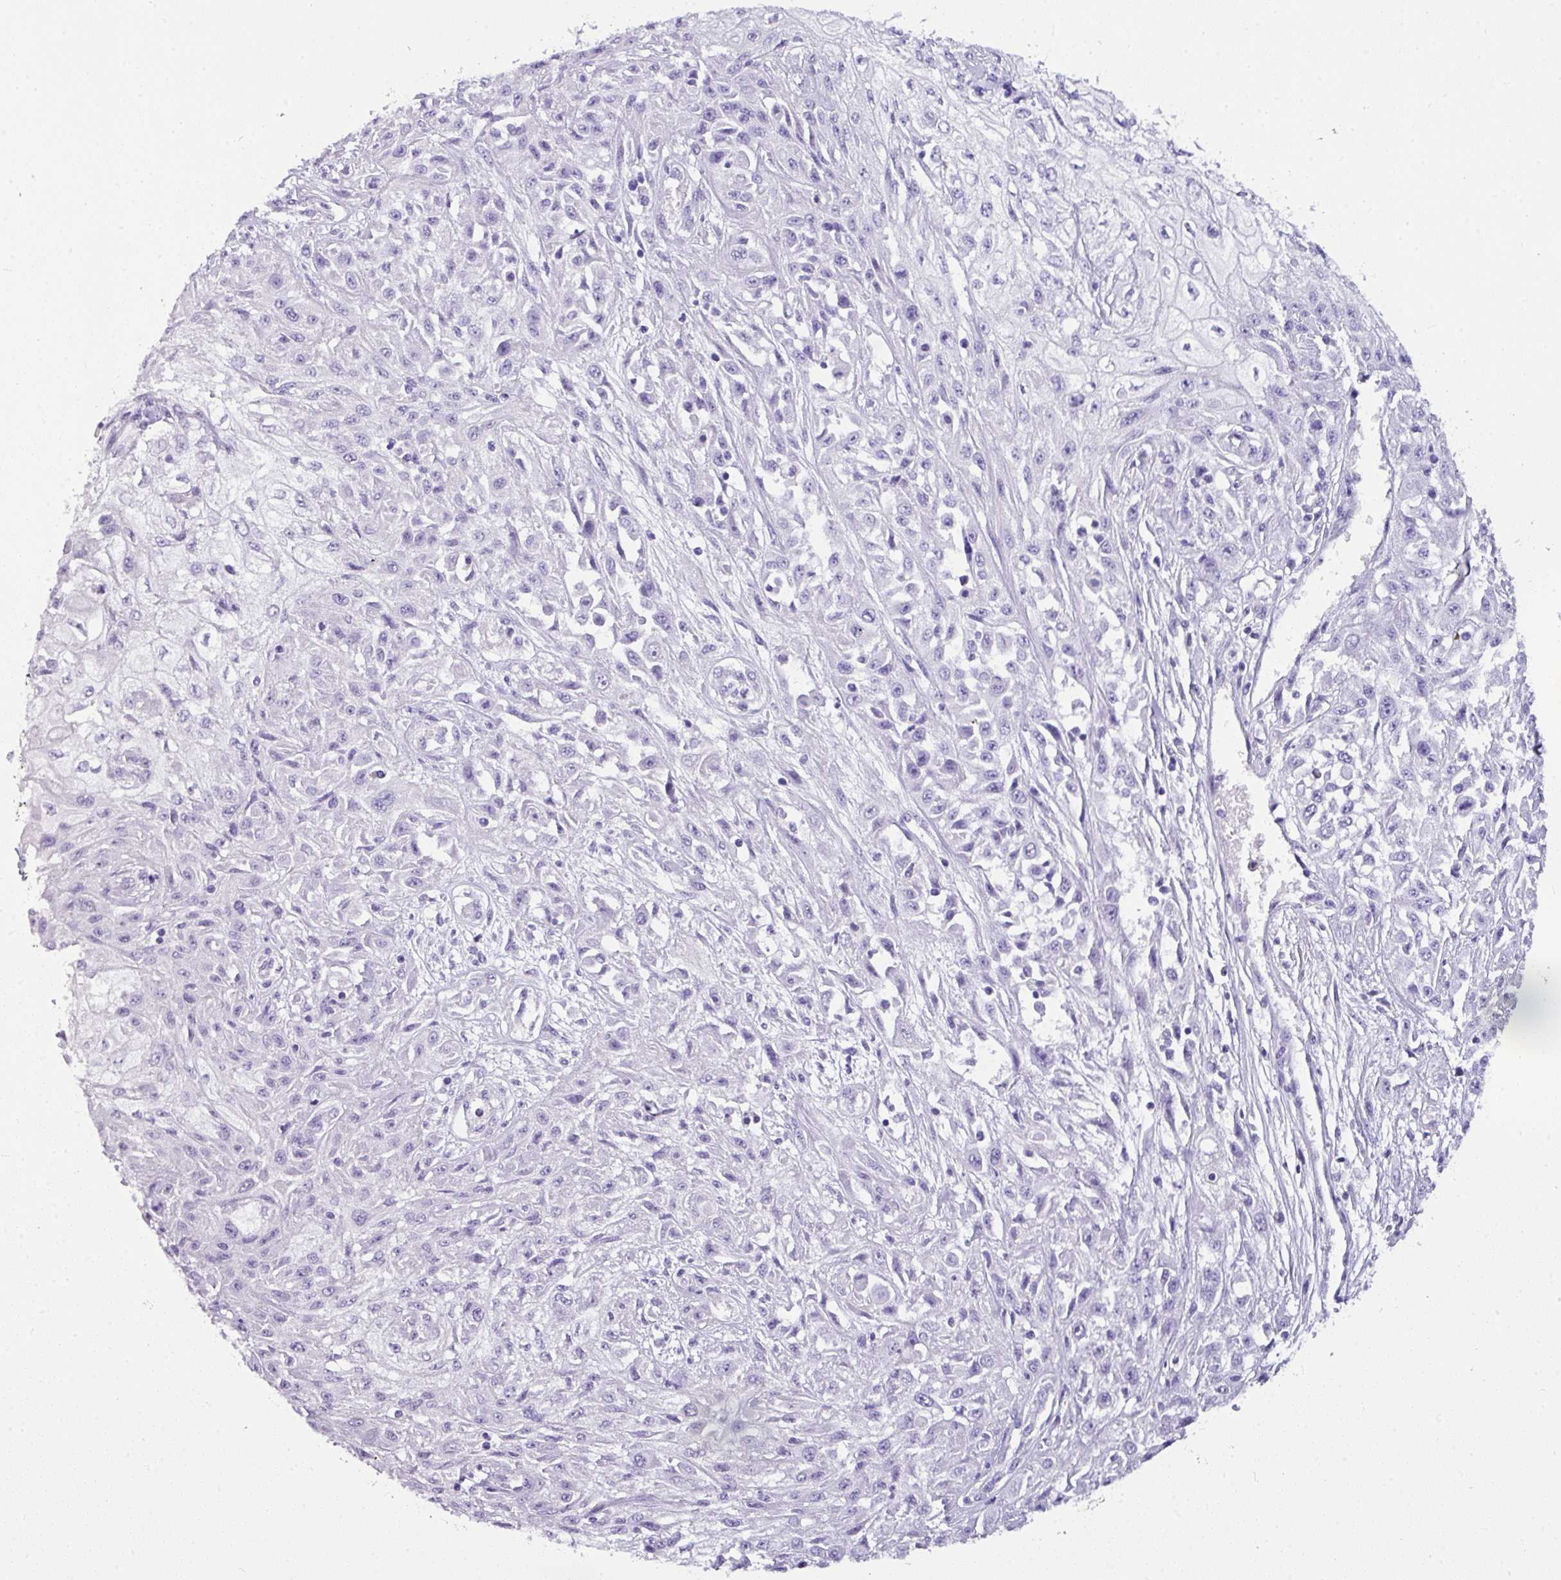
{"staining": {"intensity": "negative", "quantity": "none", "location": "none"}, "tissue": "skin cancer", "cell_type": "Tumor cells", "image_type": "cancer", "snomed": [{"axis": "morphology", "description": "Squamous cell carcinoma, NOS"}, {"axis": "morphology", "description": "Squamous cell carcinoma, metastatic, NOS"}, {"axis": "topography", "description": "Skin"}, {"axis": "topography", "description": "Lymph node"}], "caption": "Immunohistochemistry histopathology image of human skin squamous cell carcinoma stained for a protein (brown), which demonstrates no staining in tumor cells. (DAB (3,3'-diaminobenzidine) immunohistochemistry (IHC) with hematoxylin counter stain).", "gene": "NAPSA", "patient": {"sex": "male", "age": 75}}